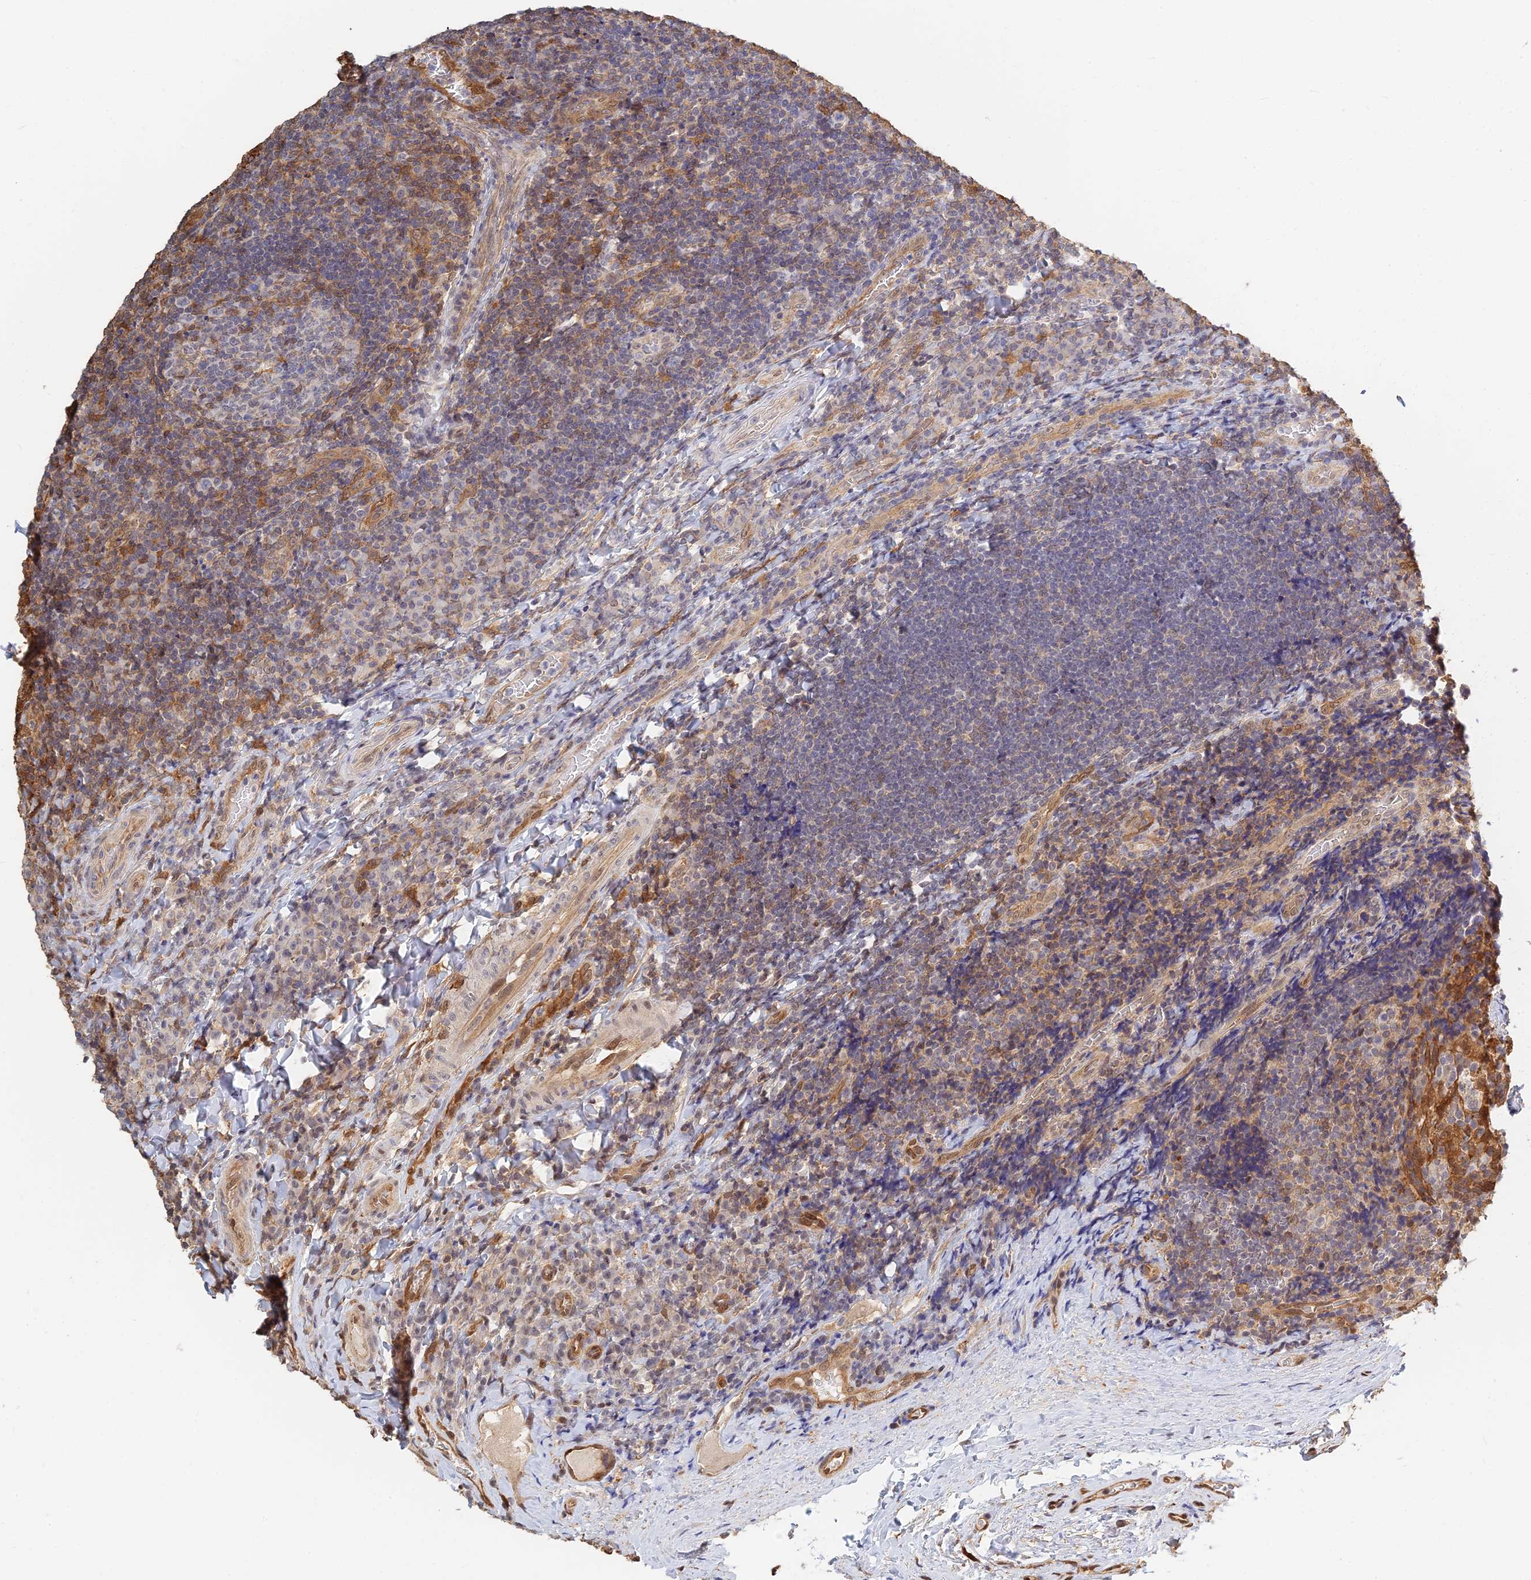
{"staining": {"intensity": "weak", "quantity": "<25%", "location": "cytoplasmic/membranous,nuclear"}, "tissue": "tonsil", "cell_type": "Germinal center cells", "image_type": "normal", "snomed": [{"axis": "morphology", "description": "Normal tissue, NOS"}, {"axis": "topography", "description": "Tonsil"}], "caption": "This micrograph is of benign tonsil stained with immunohistochemistry (IHC) to label a protein in brown with the nuclei are counter-stained blue. There is no positivity in germinal center cells. Nuclei are stained in blue.", "gene": "LRRN3", "patient": {"sex": "male", "age": 17}}